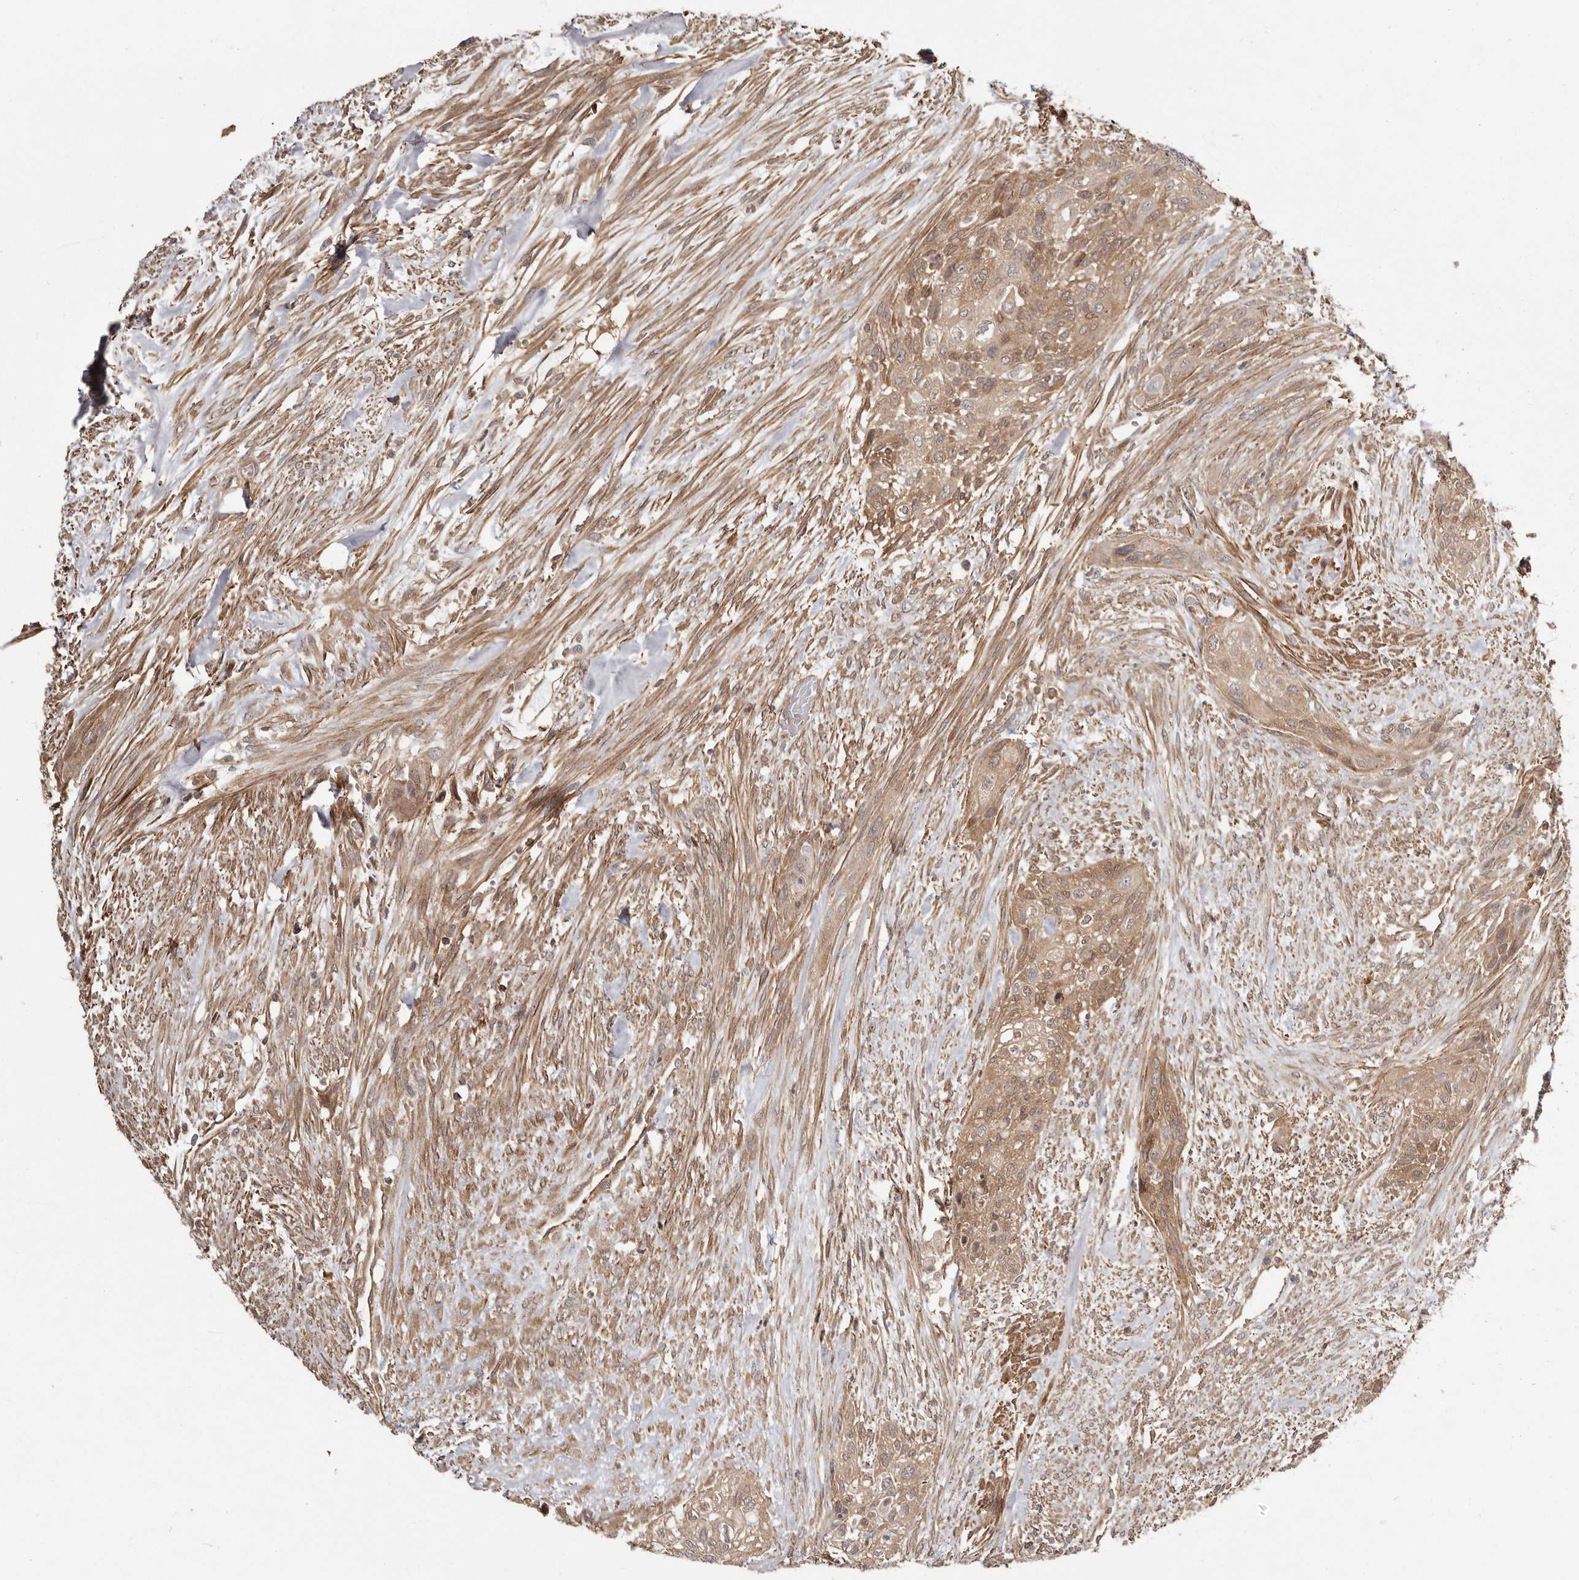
{"staining": {"intensity": "moderate", "quantity": ">75%", "location": "cytoplasmic/membranous"}, "tissue": "urothelial cancer", "cell_type": "Tumor cells", "image_type": "cancer", "snomed": [{"axis": "morphology", "description": "Urothelial carcinoma, High grade"}, {"axis": "topography", "description": "Urinary bladder"}], "caption": "Human high-grade urothelial carcinoma stained for a protein (brown) displays moderate cytoplasmic/membranous positive expression in approximately >75% of tumor cells.", "gene": "NFKBIA", "patient": {"sex": "male", "age": 35}}